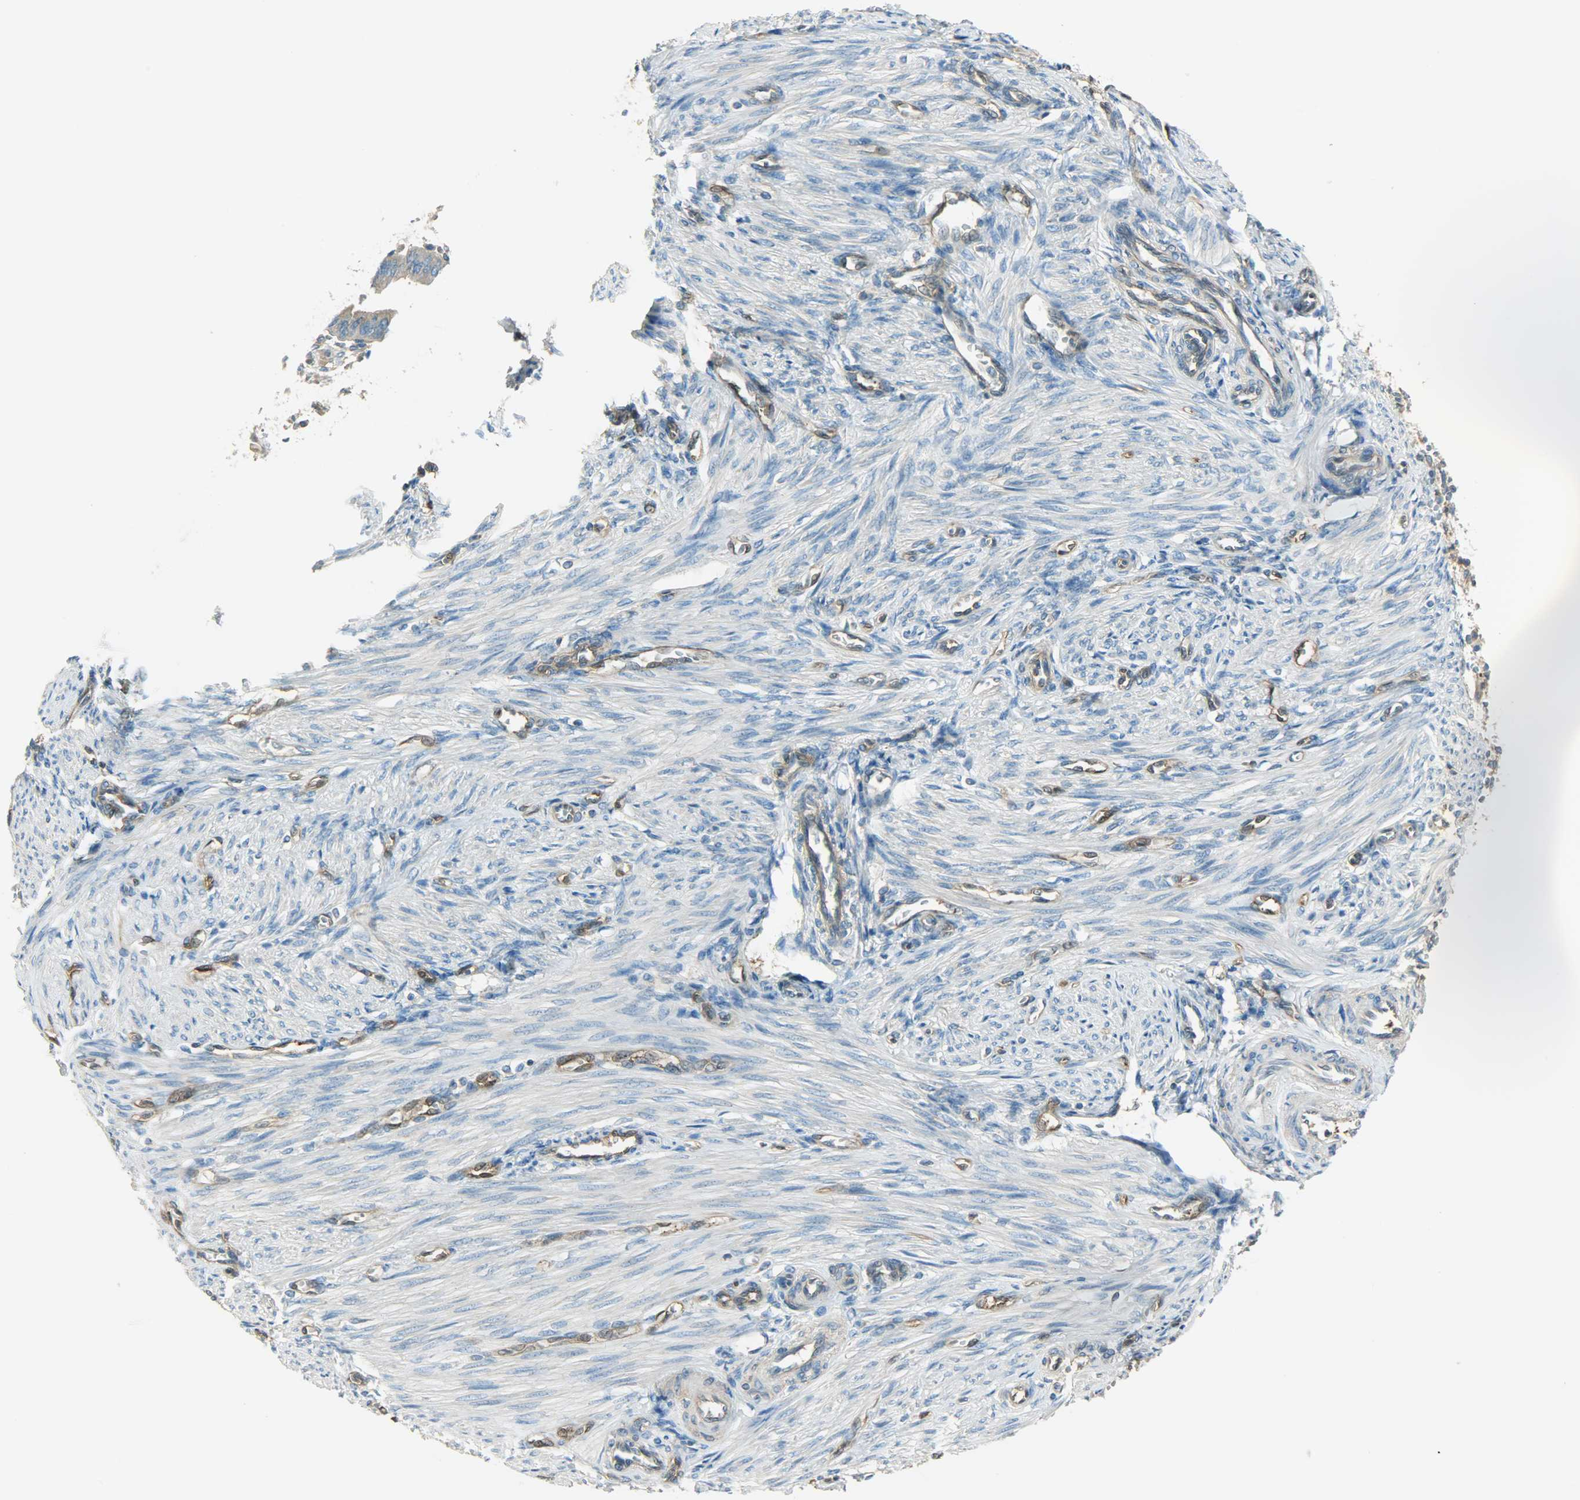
{"staining": {"intensity": "weak", "quantity": "25%-75%", "location": "cytoplasmic/membranous"}, "tissue": "endometrium", "cell_type": "Cells in endometrial stroma", "image_type": "normal", "snomed": [{"axis": "morphology", "description": "Normal tissue, NOS"}, {"axis": "topography", "description": "Endometrium"}], "caption": "Immunohistochemical staining of benign endometrium exhibits weak cytoplasmic/membranous protein positivity in about 25%-75% of cells in endometrial stroma. (brown staining indicates protein expression, while blue staining denotes nuclei).", "gene": "TSC22D2", "patient": {"sex": "female", "age": 27}}